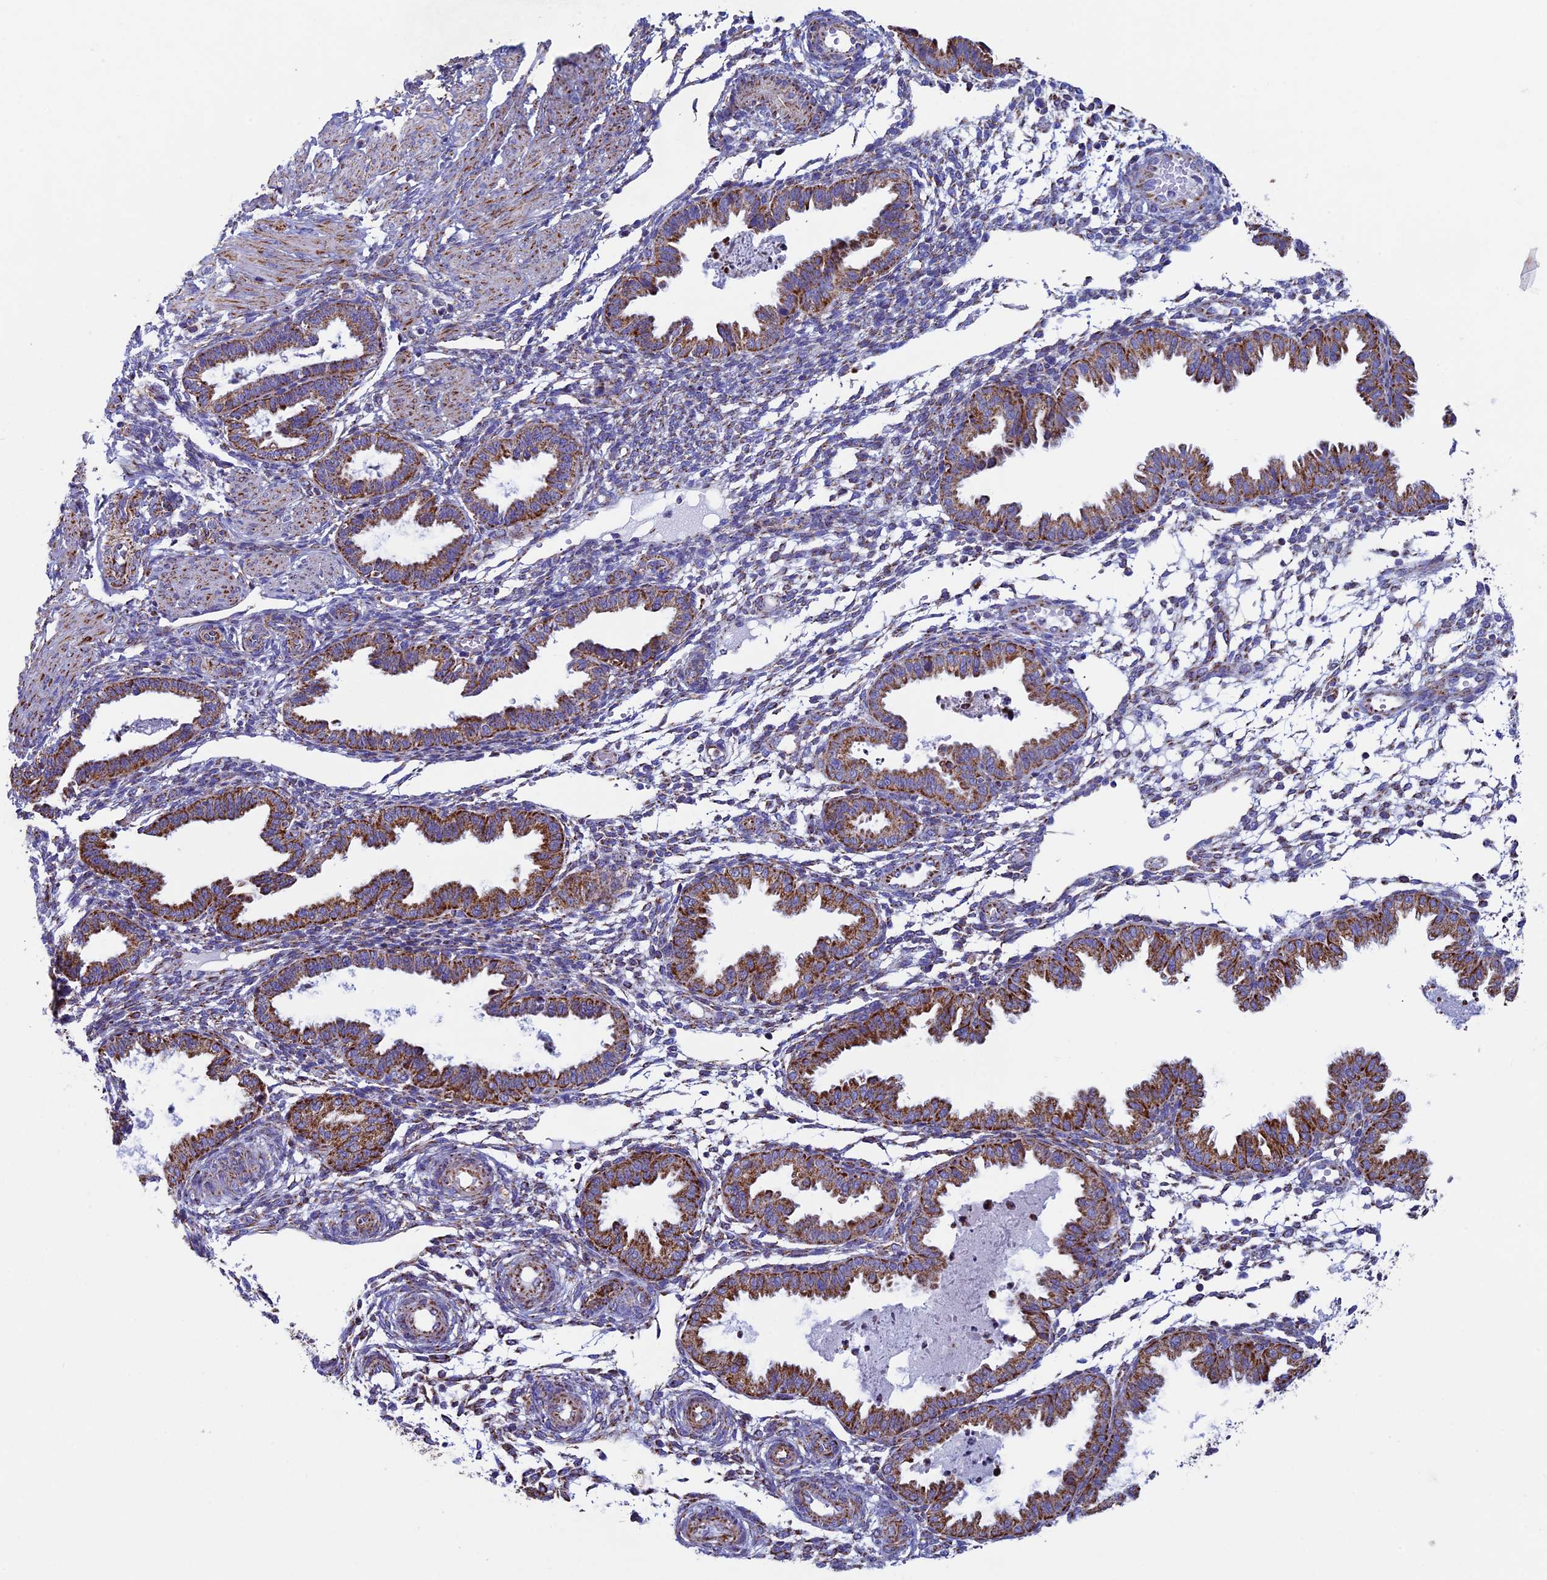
{"staining": {"intensity": "moderate", "quantity": "25%-75%", "location": "cytoplasmic/membranous"}, "tissue": "endometrium", "cell_type": "Cells in endometrial stroma", "image_type": "normal", "snomed": [{"axis": "morphology", "description": "Normal tissue, NOS"}, {"axis": "topography", "description": "Endometrium"}], "caption": "Endometrium was stained to show a protein in brown. There is medium levels of moderate cytoplasmic/membranous expression in approximately 25%-75% of cells in endometrial stroma. (Stains: DAB in brown, nuclei in blue, Microscopy: brightfield microscopy at high magnification).", "gene": "UQCRFS1", "patient": {"sex": "female", "age": 33}}